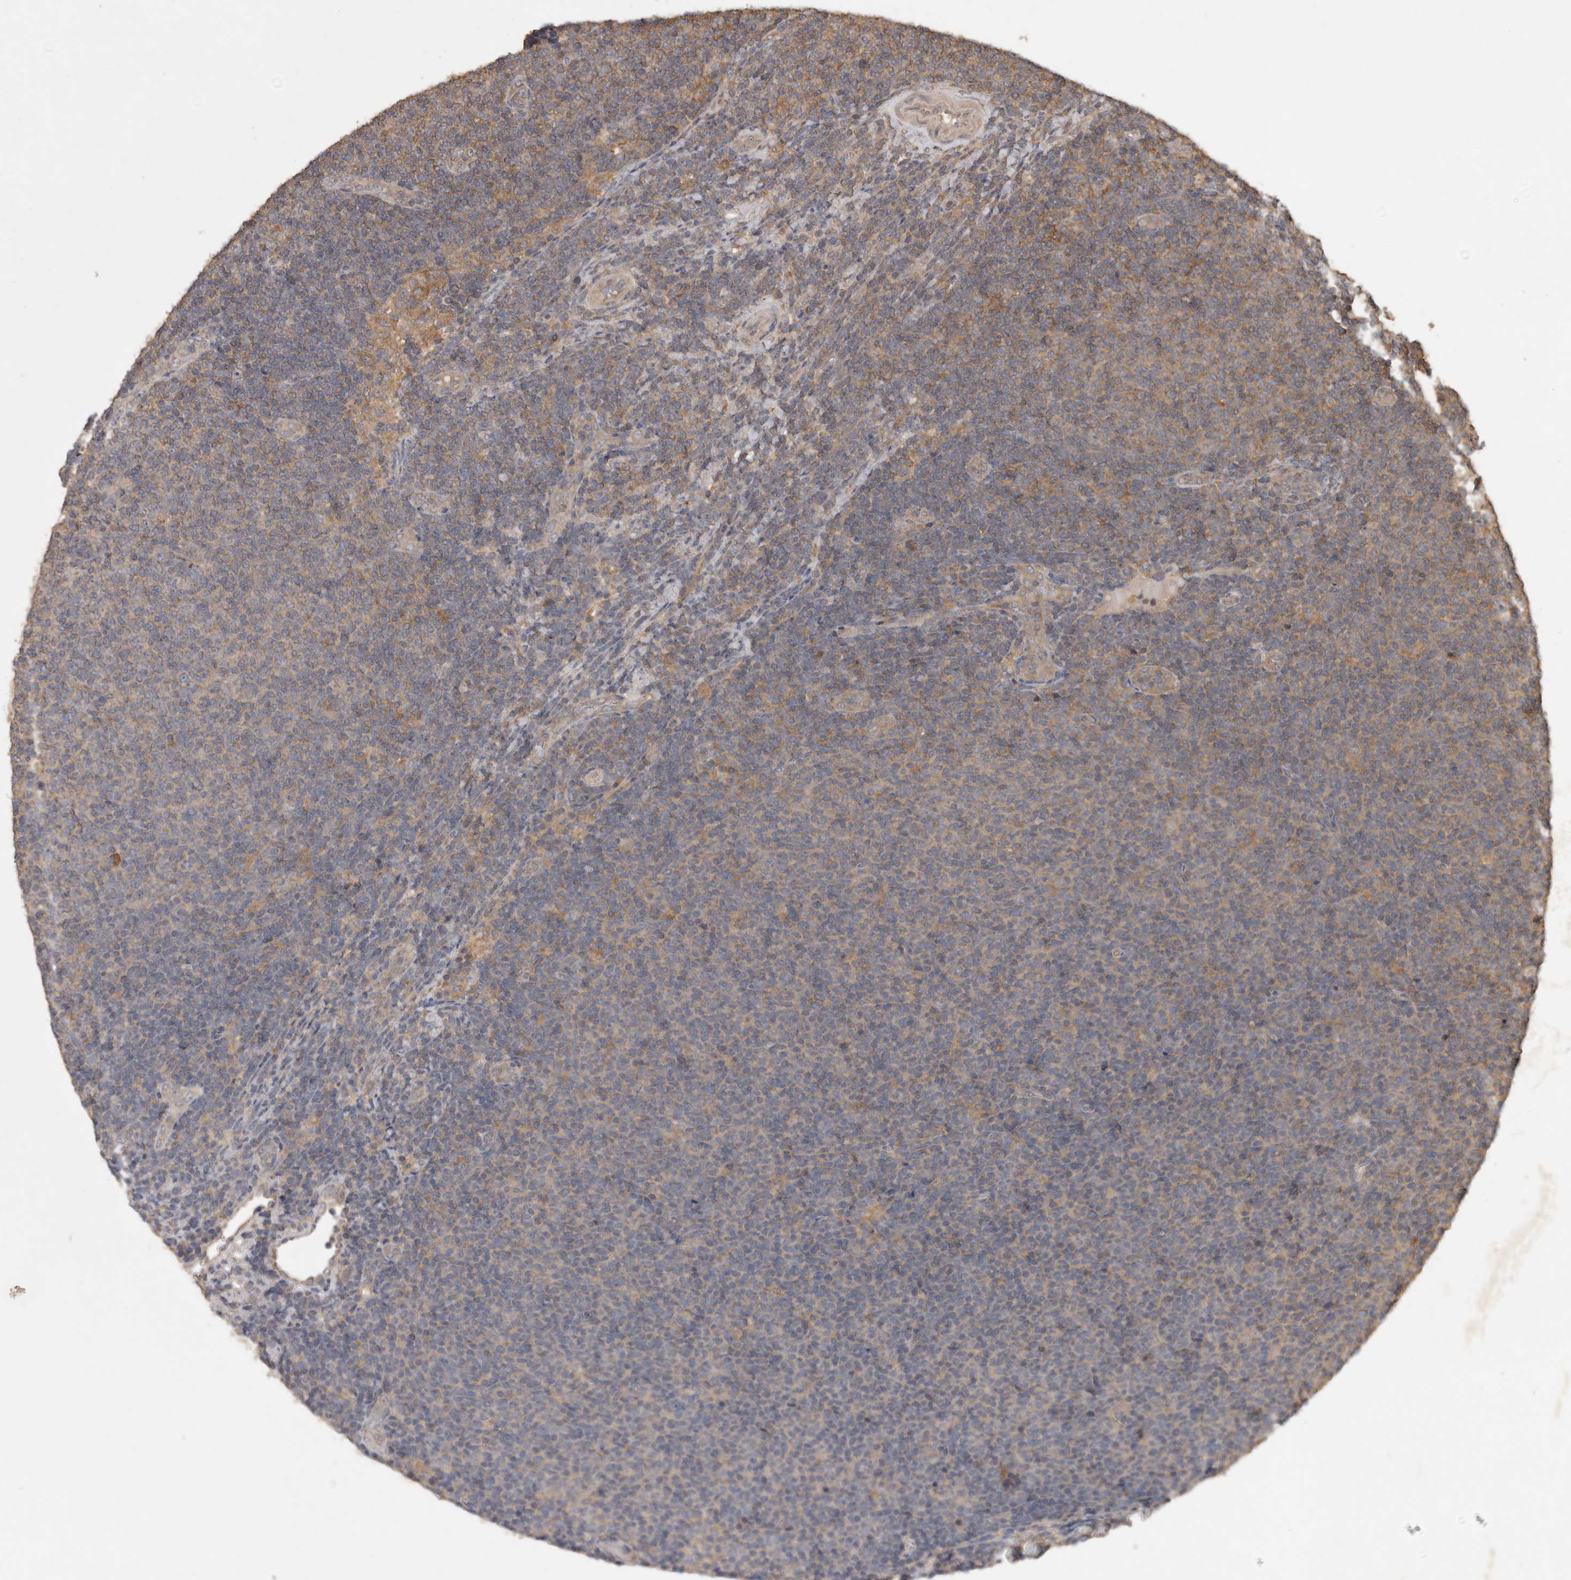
{"staining": {"intensity": "weak", "quantity": "25%-75%", "location": "cytoplasmic/membranous"}, "tissue": "lymphoma", "cell_type": "Tumor cells", "image_type": "cancer", "snomed": [{"axis": "morphology", "description": "Malignant lymphoma, non-Hodgkin's type, Low grade"}, {"axis": "topography", "description": "Lymph node"}], "caption": "Tumor cells display weak cytoplasmic/membranous positivity in about 25%-75% of cells in low-grade malignant lymphoma, non-Hodgkin's type.", "gene": "TRMT61B", "patient": {"sex": "male", "age": 66}}